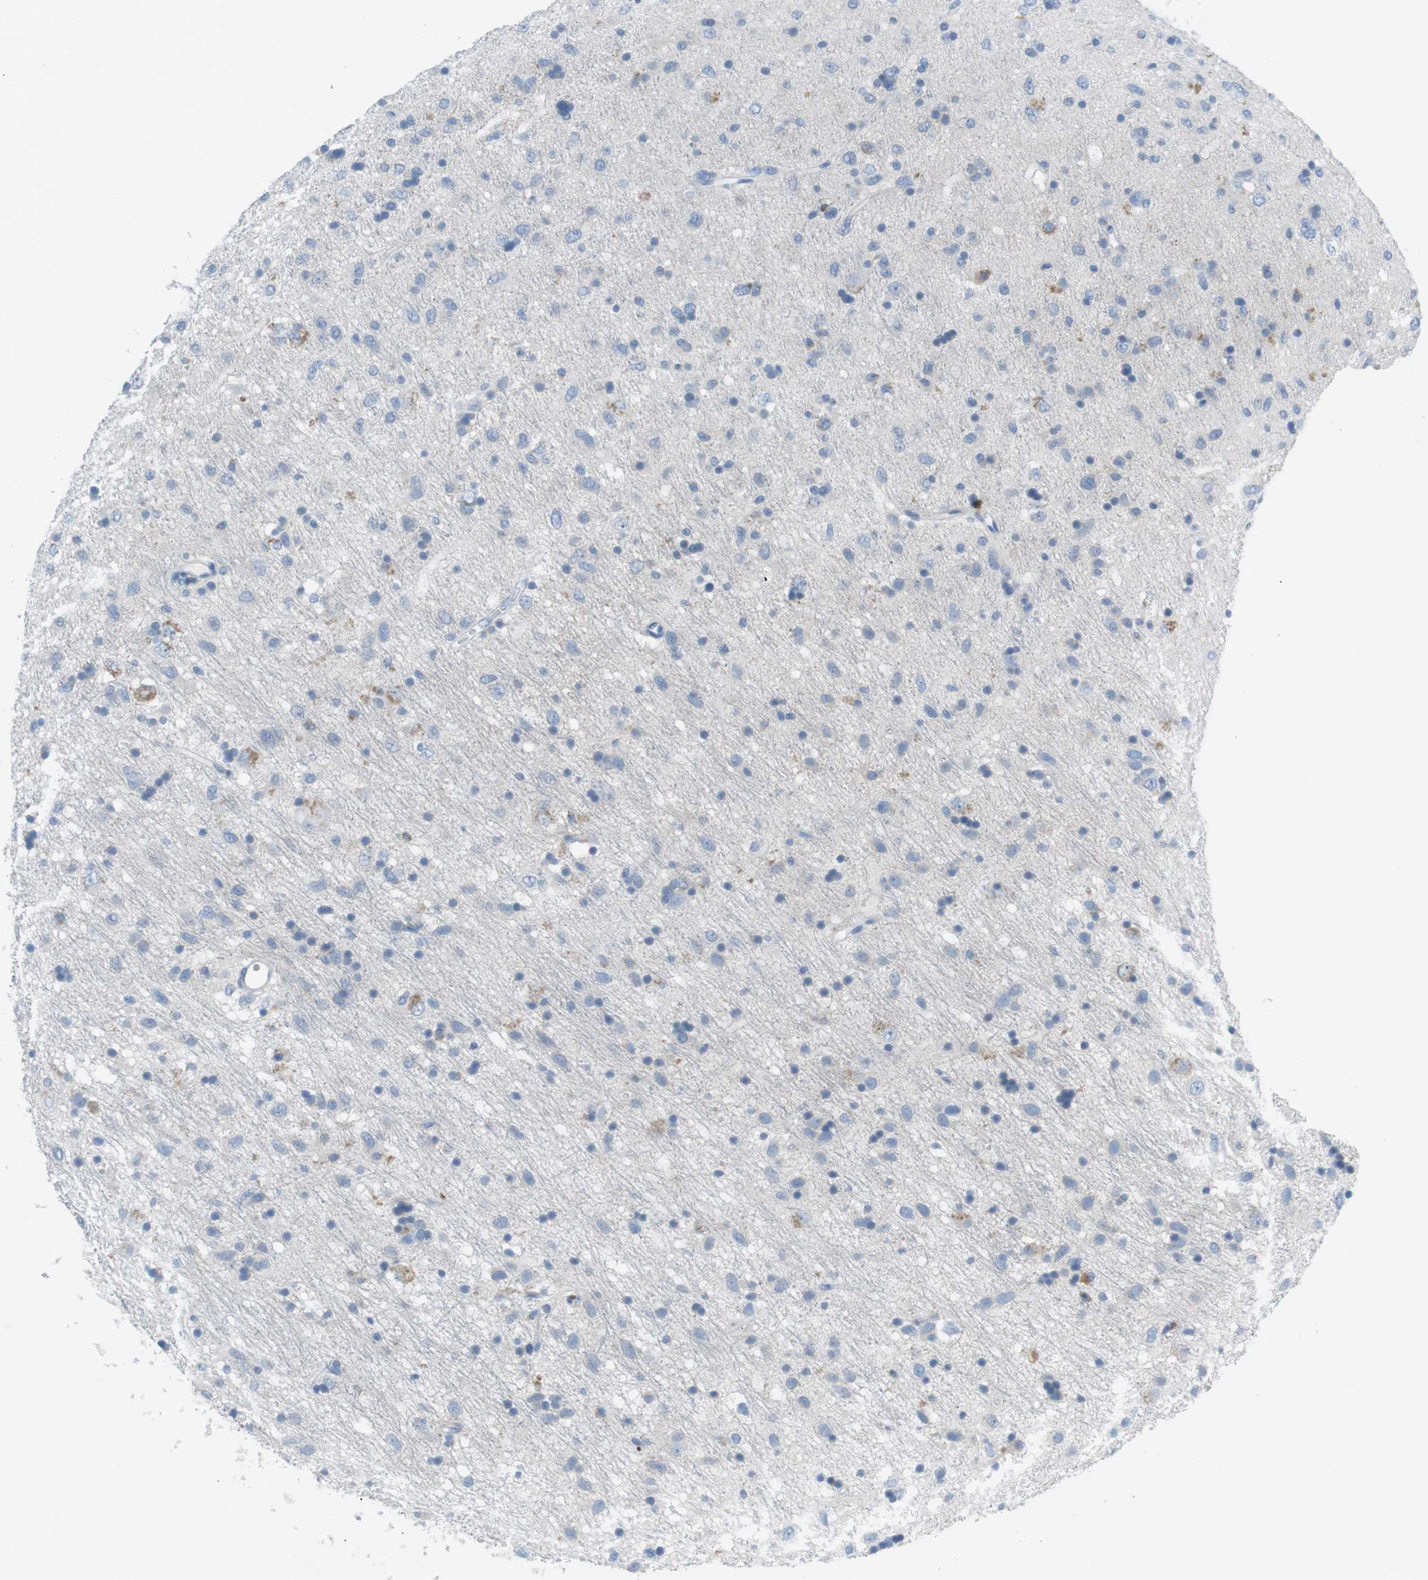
{"staining": {"intensity": "weak", "quantity": "<25%", "location": "cytoplasmic/membranous"}, "tissue": "glioma", "cell_type": "Tumor cells", "image_type": "cancer", "snomed": [{"axis": "morphology", "description": "Glioma, malignant, Low grade"}, {"axis": "topography", "description": "Brain"}], "caption": "DAB (3,3'-diaminobenzidine) immunohistochemical staining of human glioma exhibits no significant expression in tumor cells. (DAB IHC visualized using brightfield microscopy, high magnification).", "gene": "SALL4", "patient": {"sex": "male", "age": 77}}